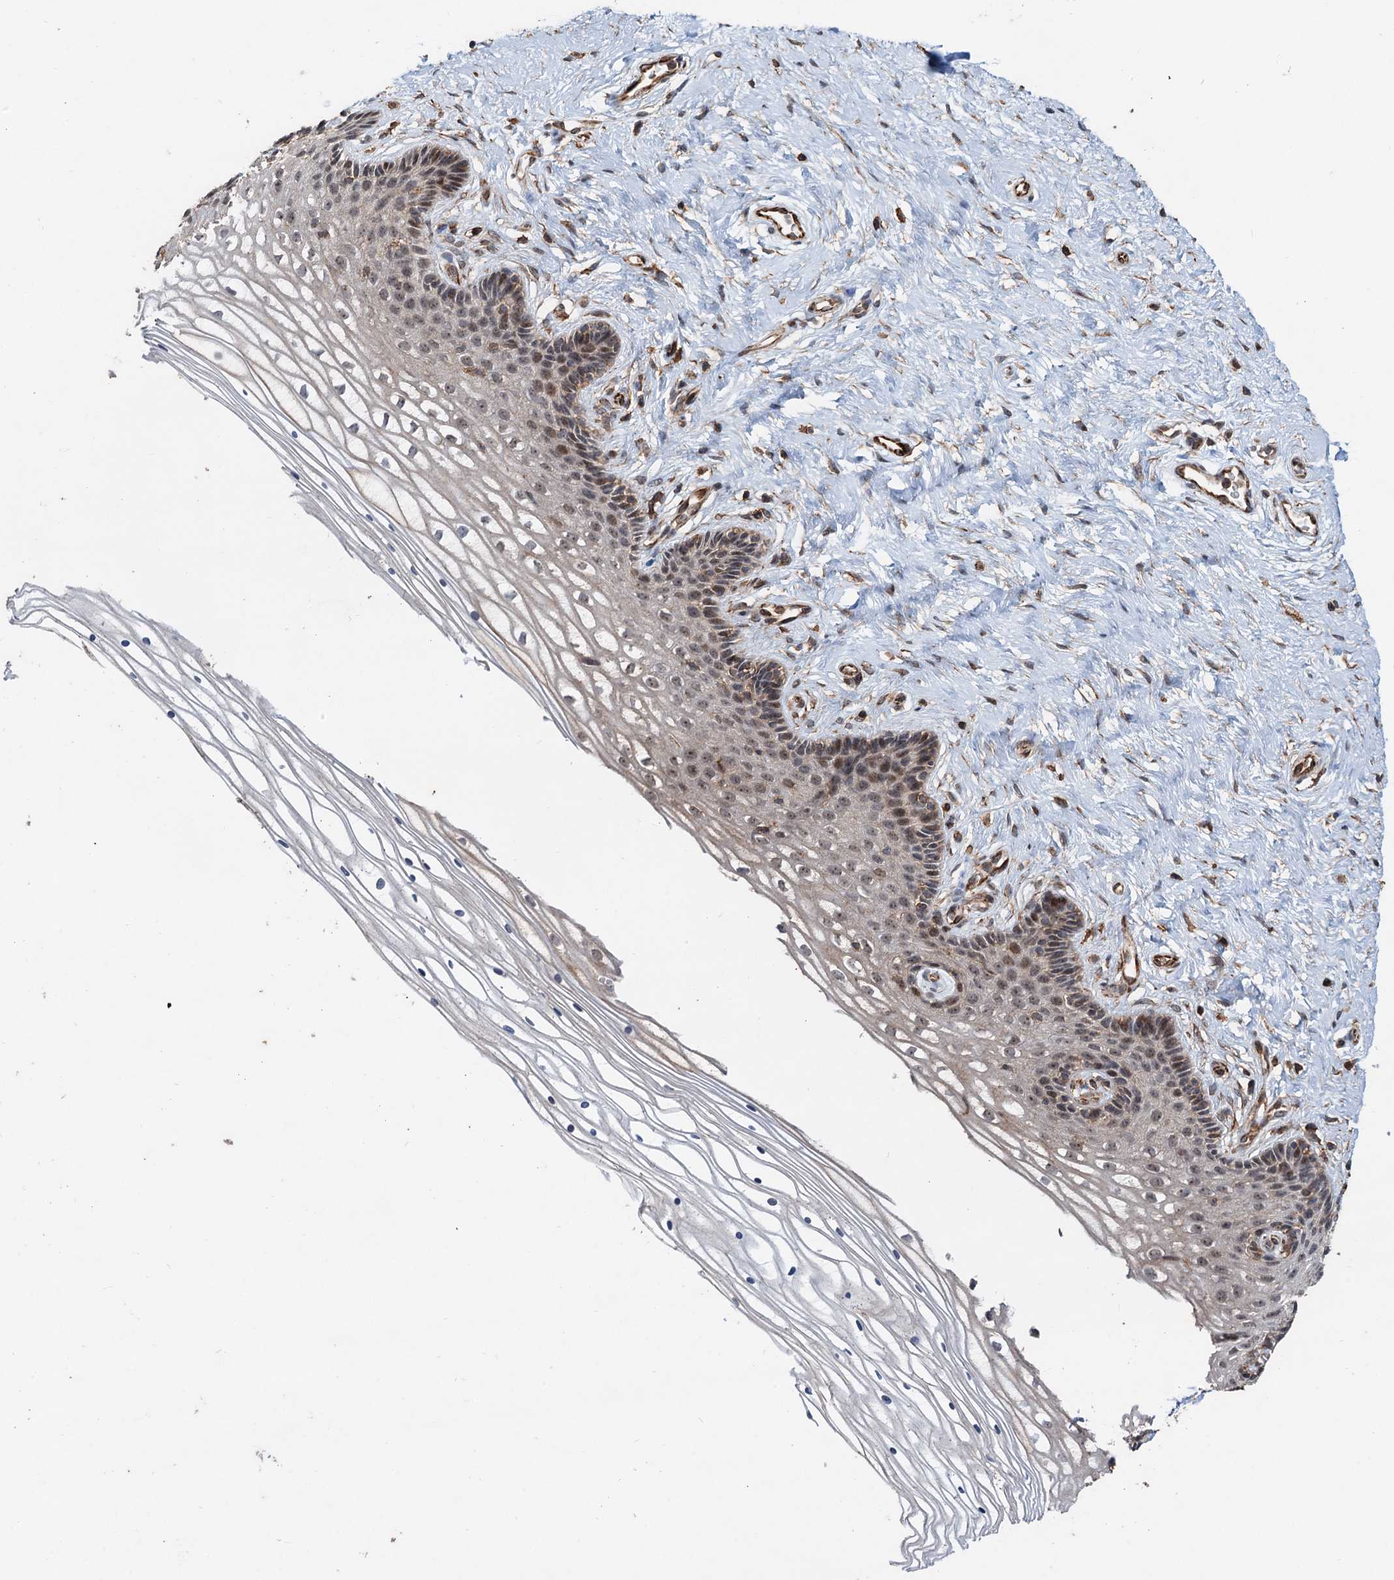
{"staining": {"intensity": "negative", "quantity": "none", "location": "none"}, "tissue": "cervix", "cell_type": "Glandular cells", "image_type": "normal", "snomed": [{"axis": "morphology", "description": "Normal tissue, NOS"}, {"axis": "topography", "description": "Cervix"}], "caption": "High power microscopy photomicrograph of an immunohistochemistry micrograph of benign cervix, revealing no significant positivity in glandular cells.", "gene": "TMA16", "patient": {"sex": "female", "age": 33}}